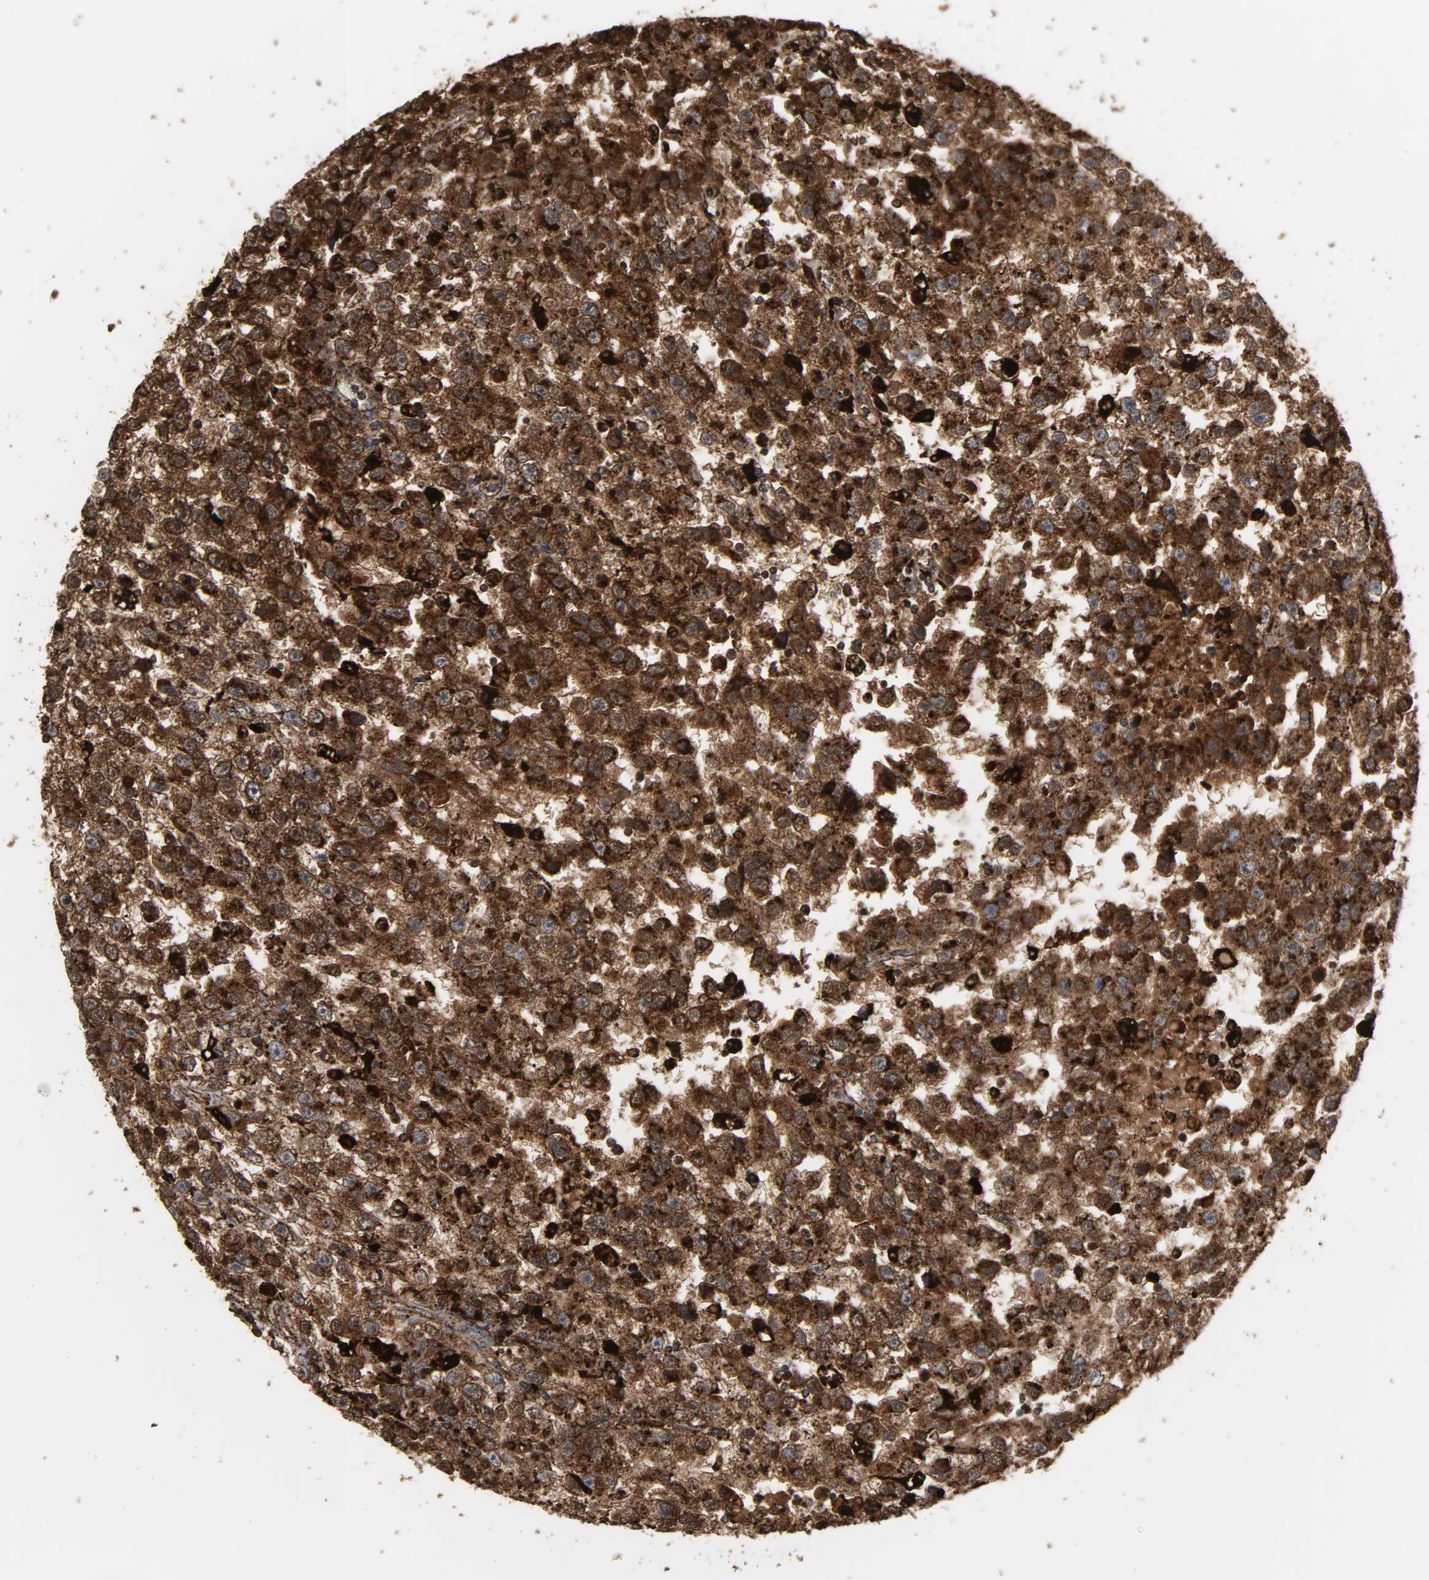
{"staining": {"intensity": "strong", "quantity": ">75%", "location": "cytoplasmic/membranous"}, "tissue": "testis cancer", "cell_type": "Tumor cells", "image_type": "cancer", "snomed": [{"axis": "morphology", "description": "Seminoma, NOS"}, {"axis": "topography", "description": "Testis"}], "caption": "Testis seminoma tissue reveals strong cytoplasmic/membranous staining in about >75% of tumor cells", "gene": "PSAP", "patient": {"sex": "male", "age": 33}}